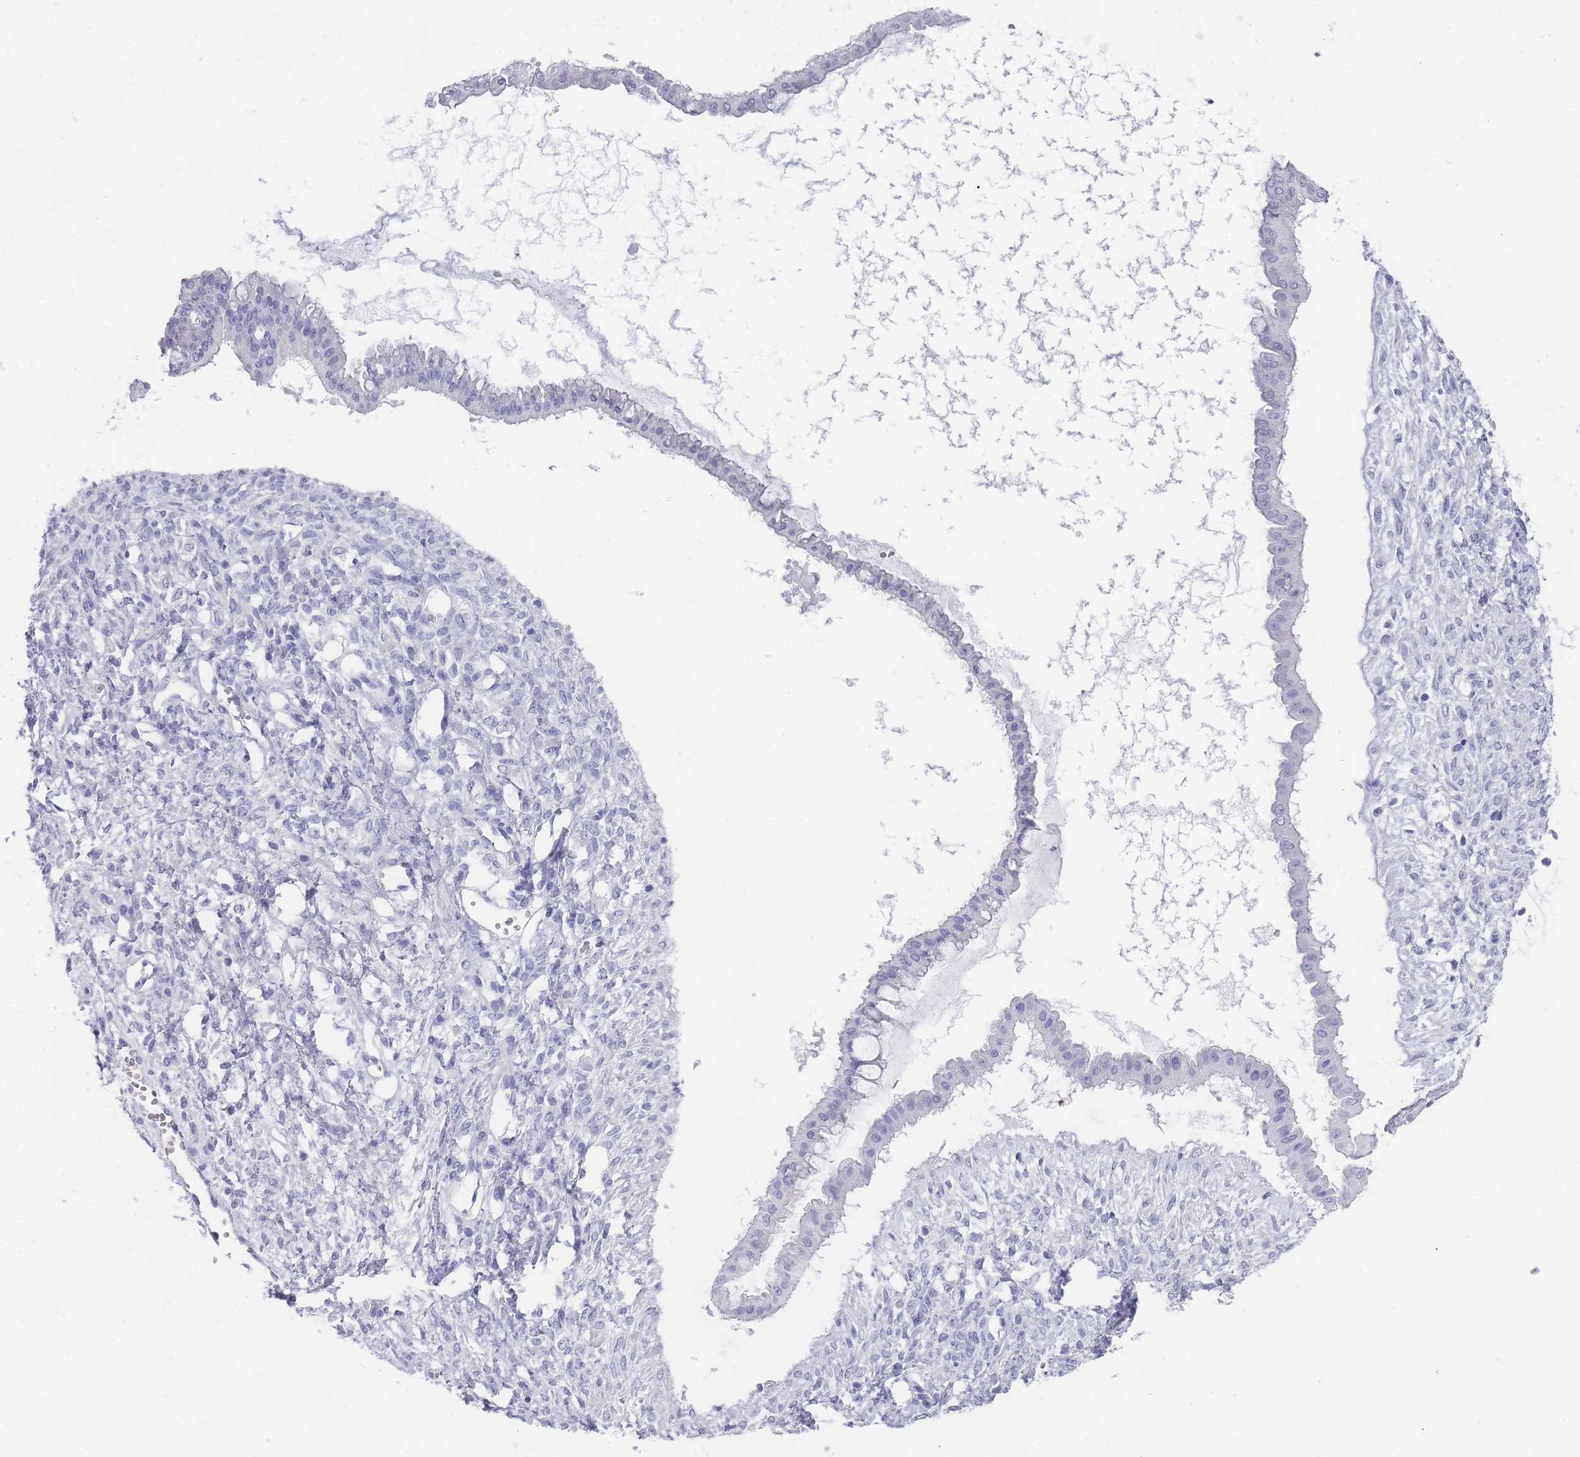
{"staining": {"intensity": "negative", "quantity": "none", "location": "none"}, "tissue": "ovarian cancer", "cell_type": "Tumor cells", "image_type": "cancer", "snomed": [{"axis": "morphology", "description": "Cystadenocarcinoma, mucinous, NOS"}, {"axis": "topography", "description": "Ovary"}], "caption": "Ovarian mucinous cystadenocarcinoma stained for a protein using immunohistochemistry displays no positivity tumor cells.", "gene": "RAB2B", "patient": {"sex": "female", "age": 73}}